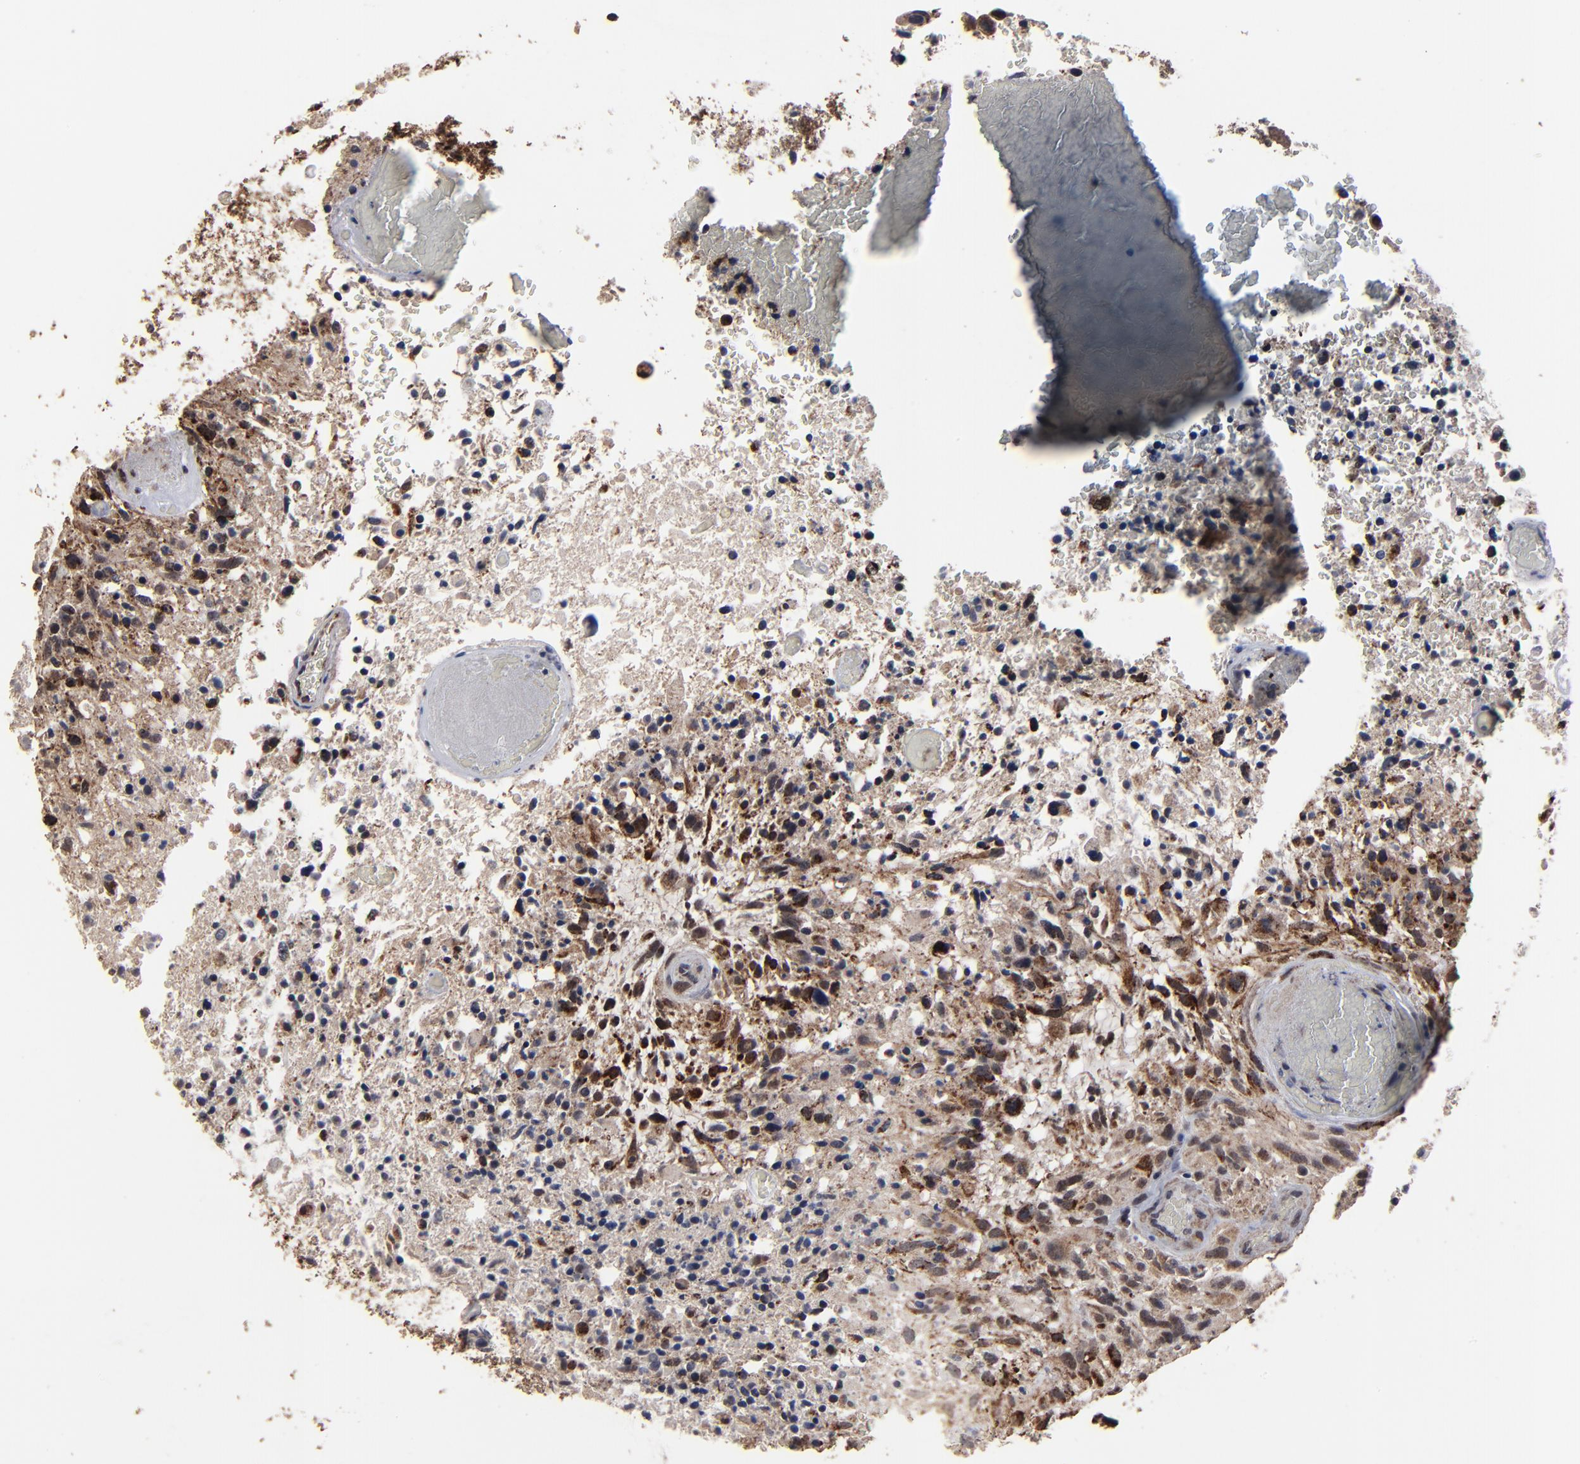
{"staining": {"intensity": "strong", "quantity": "25%-75%", "location": "cytoplasmic/membranous"}, "tissue": "glioma", "cell_type": "Tumor cells", "image_type": "cancer", "snomed": [{"axis": "morphology", "description": "Glioma, malignant, High grade"}, {"axis": "topography", "description": "Brain"}], "caption": "A brown stain labels strong cytoplasmic/membranous positivity of a protein in glioma tumor cells. Using DAB (brown) and hematoxylin (blue) stains, captured at high magnification using brightfield microscopy.", "gene": "BNIP3", "patient": {"sex": "male", "age": 72}}